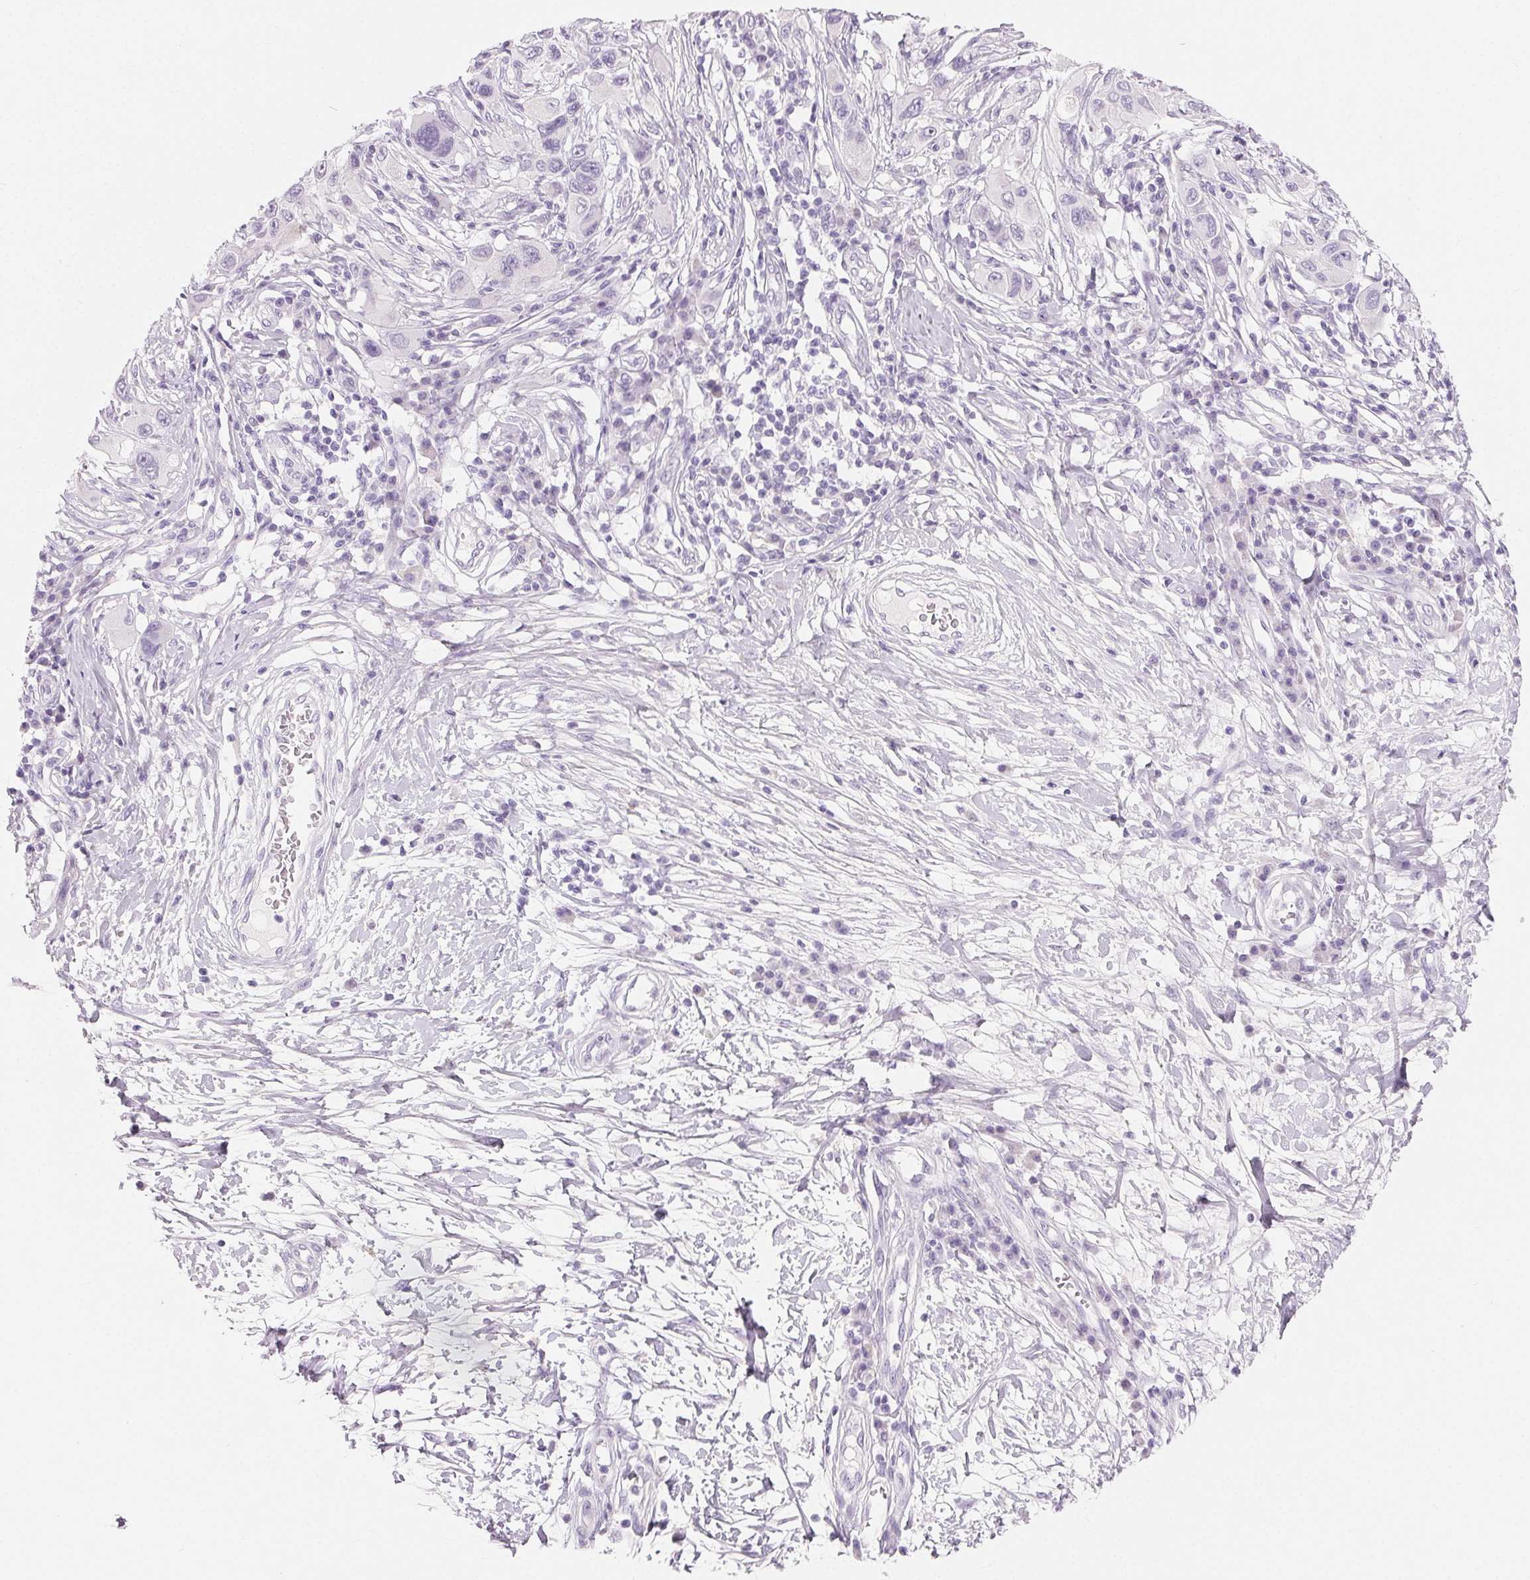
{"staining": {"intensity": "negative", "quantity": "none", "location": "none"}, "tissue": "melanoma", "cell_type": "Tumor cells", "image_type": "cancer", "snomed": [{"axis": "morphology", "description": "Malignant melanoma, NOS"}, {"axis": "topography", "description": "Skin"}], "caption": "This is an immunohistochemistry micrograph of human melanoma. There is no staining in tumor cells.", "gene": "SPACA5B", "patient": {"sex": "male", "age": 53}}